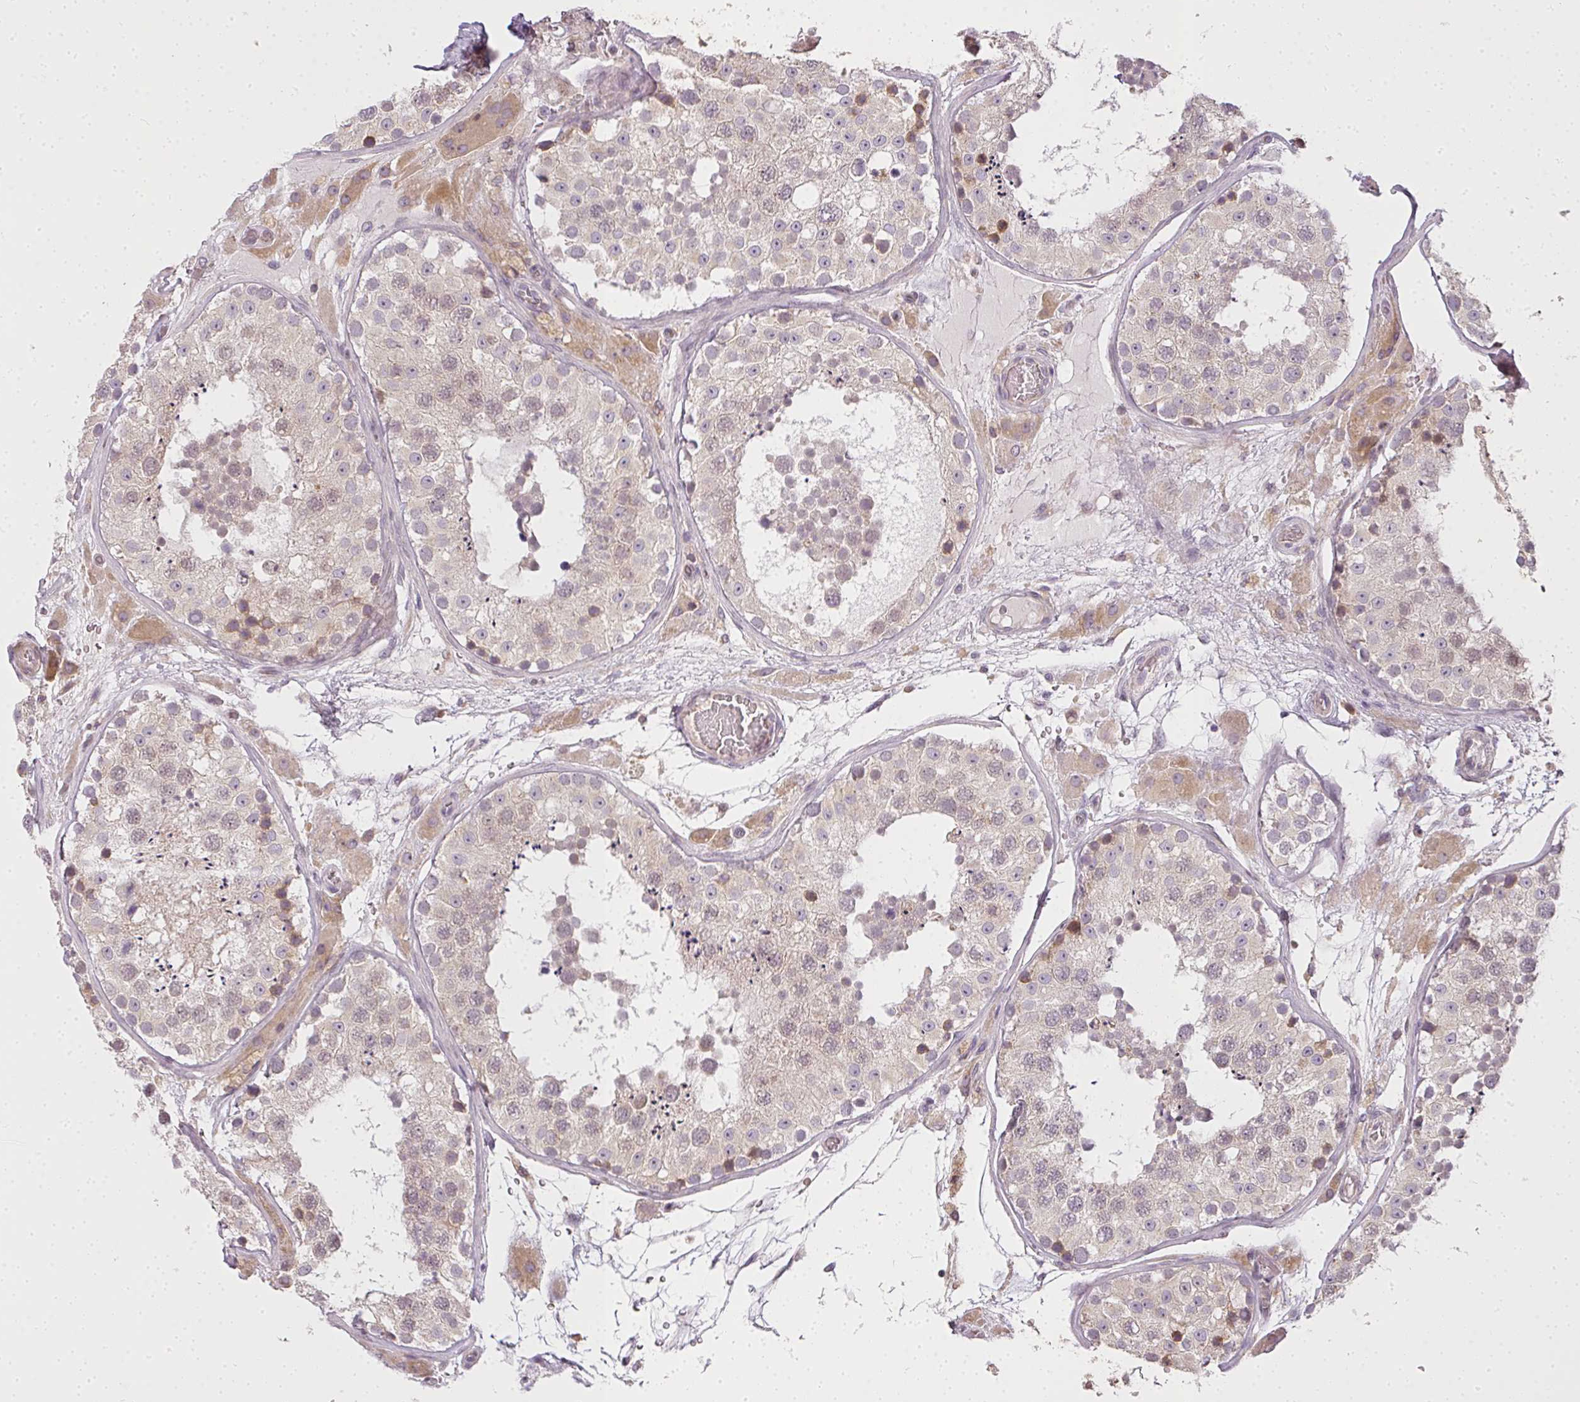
{"staining": {"intensity": "weak", "quantity": "25%-75%", "location": "cytoplasmic/membranous"}, "tissue": "testis", "cell_type": "Cells in seminiferous ducts", "image_type": "normal", "snomed": [{"axis": "morphology", "description": "Normal tissue, NOS"}, {"axis": "topography", "description": "Testis"}], "caption": "High-power microscopy captured an immunohistochemistry (IHC) micrograph of normal testis, revealing weak cytoplasmic/membranous staining in about 25%-75% of cells in seminiferous ducts.", "gene": "MED19", "patient": {"sex": "male", "age": 26}}